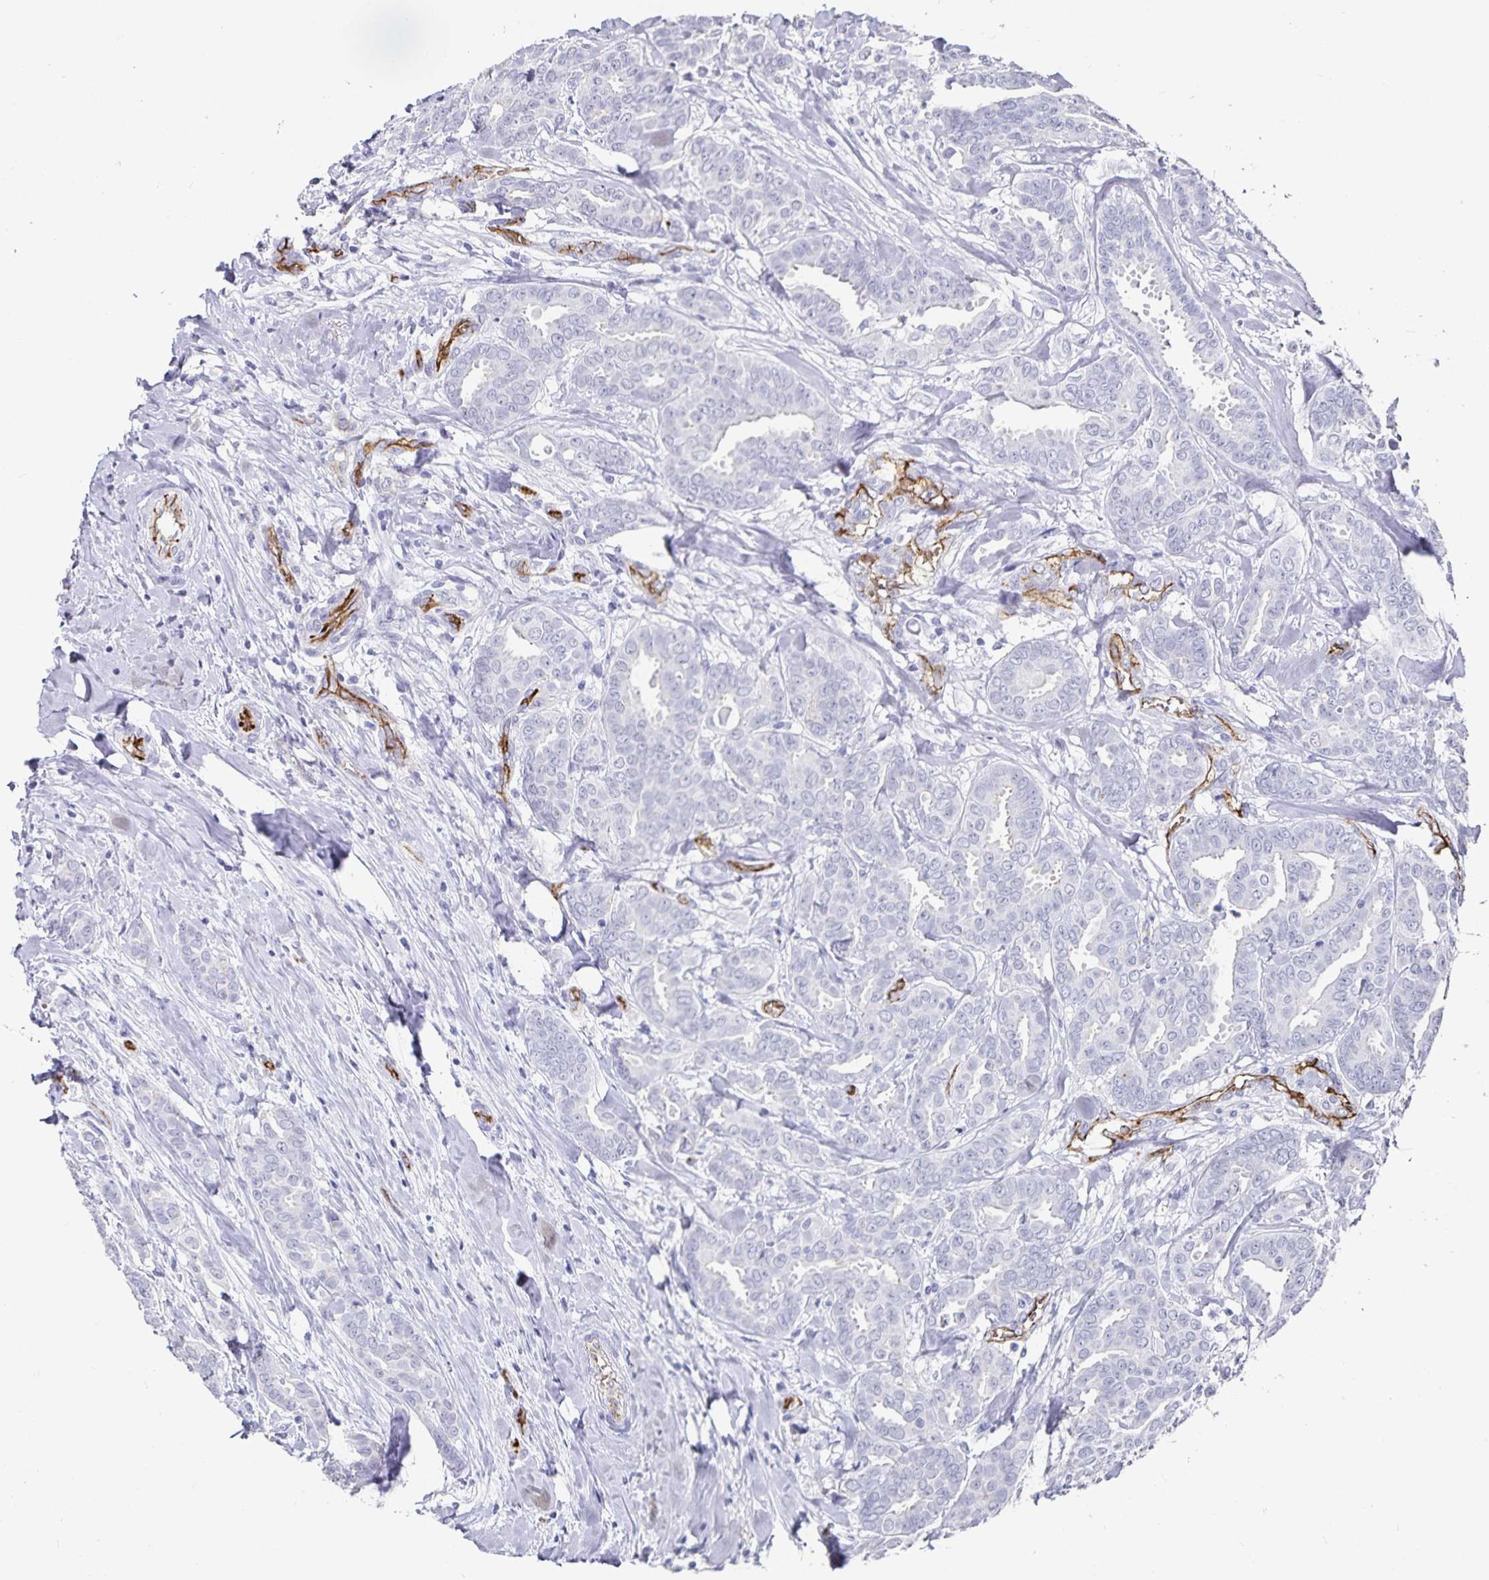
{"staining": {"intensity": "negative", "quantity": "none", "location": "none"}, "tissue": "breast cancer", "cell_type": "Tumor cells", "image_type": "cancer", "snomed": [{"axis": "morphology", "description": "Duct carcinoma"}, {"axis": "topography", "description": "Breast"}], "caption": "High magnification brightfield microscopy of infiltrating ductal carcinoma (breast) stained with DAB (3,3'-diaminobenzidine) (brown) and counterstained with hematoxylin (blue): tumor cells show no significant expression.", "gene": "PODXL", "patient": {"sex": "female", "age": 45}}